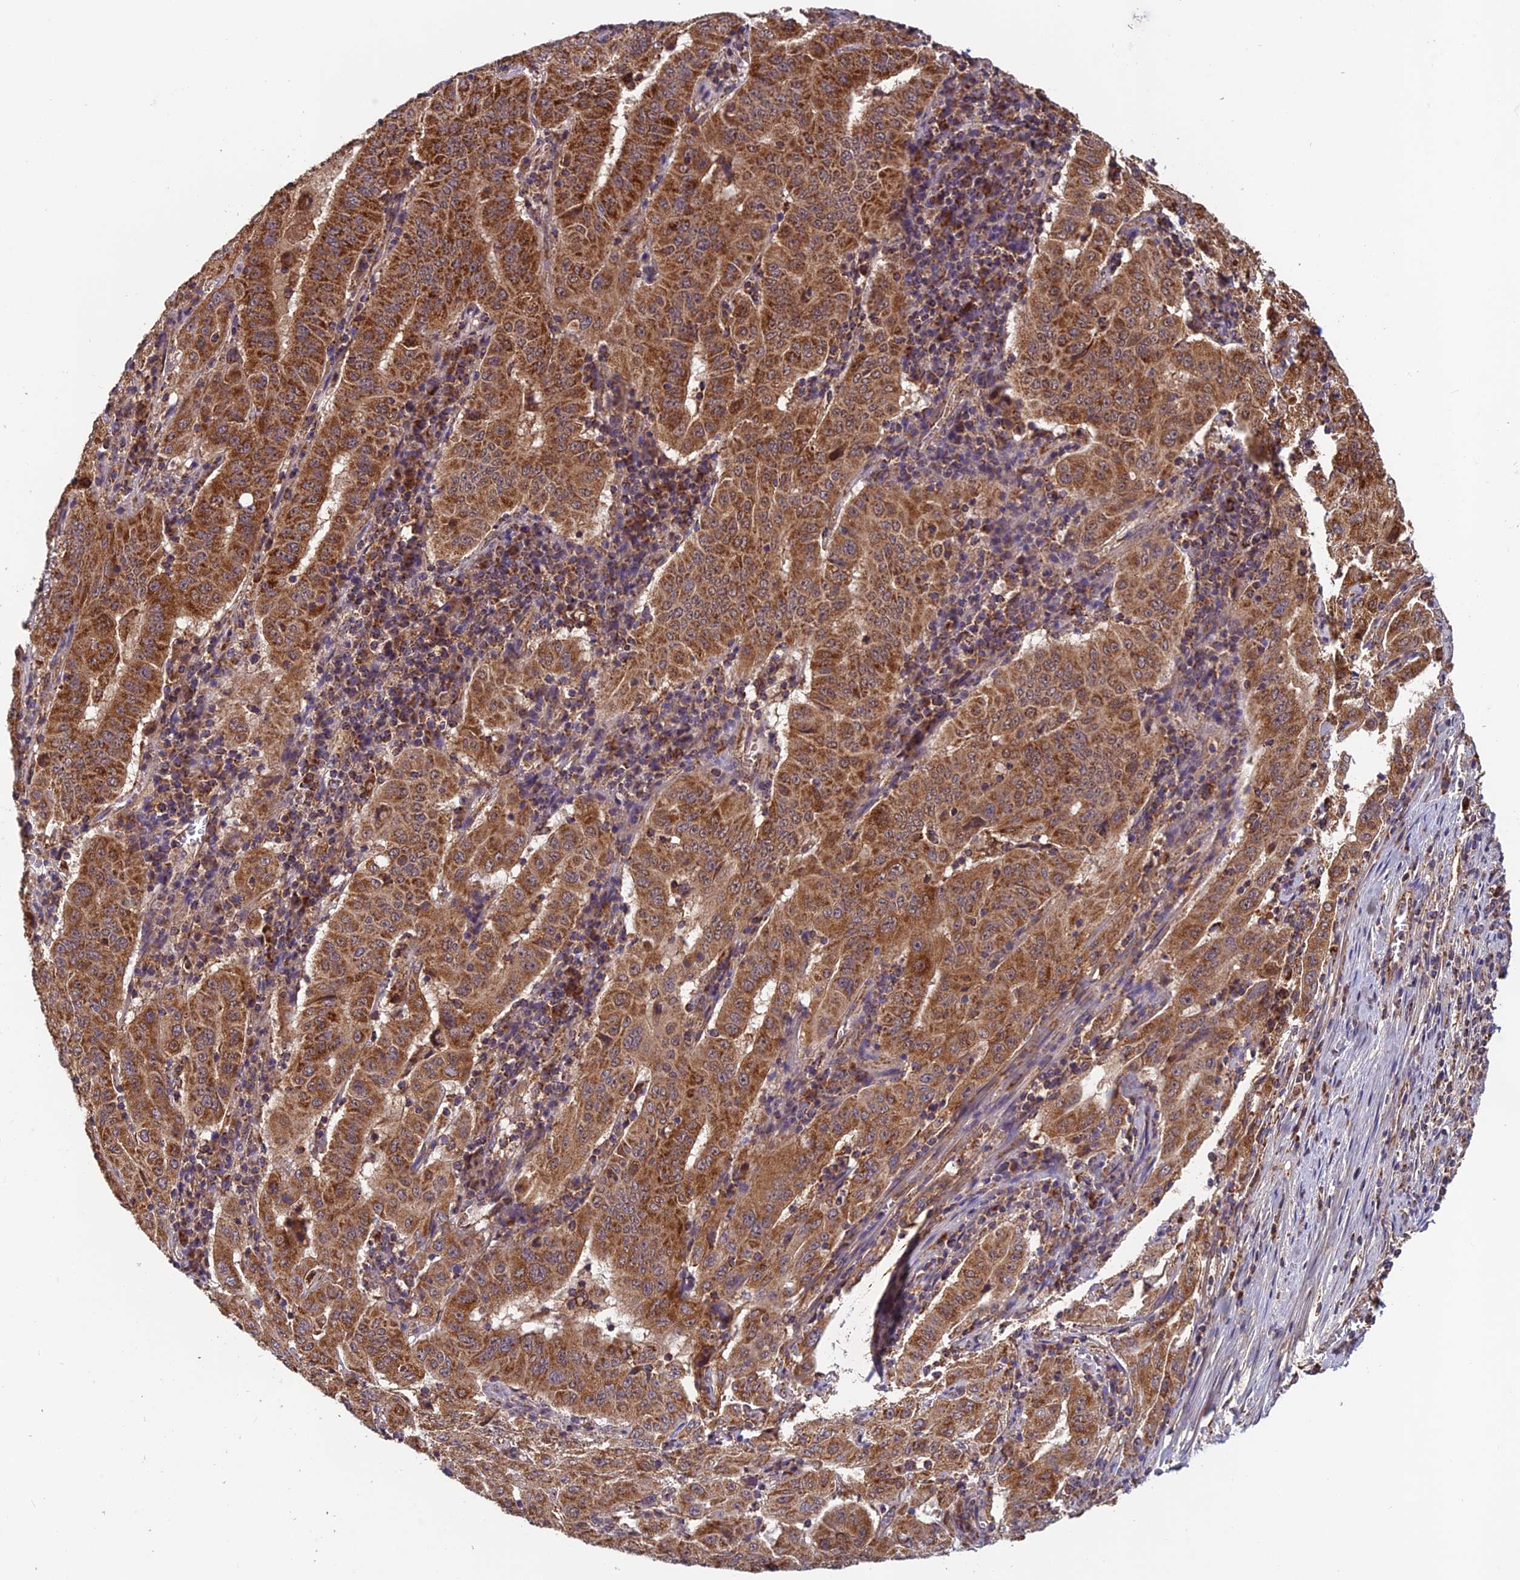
{"staining": {"intensity": "strong", "quantity": ">75%", "location": "cytoplasmic/membranous"}, "tissue": "pancreatic cancer", "cell_type": "Tumor cells", "image_type": "cancer", "snomed": [{"axis": "morphology", "description": "Adenocarcinoma, NOS"}, {"axis": "topography", "description": "Pancreas"}], "caption": "A micrograph of pancreatic adenocarcinoma stained for a protein displays strong cytoplasmic/membranous brown staining in tumor cells. Nuclei are stained in blue.", "gene": "CCDC15", "patient": {"sex": "male", "age": 63}}